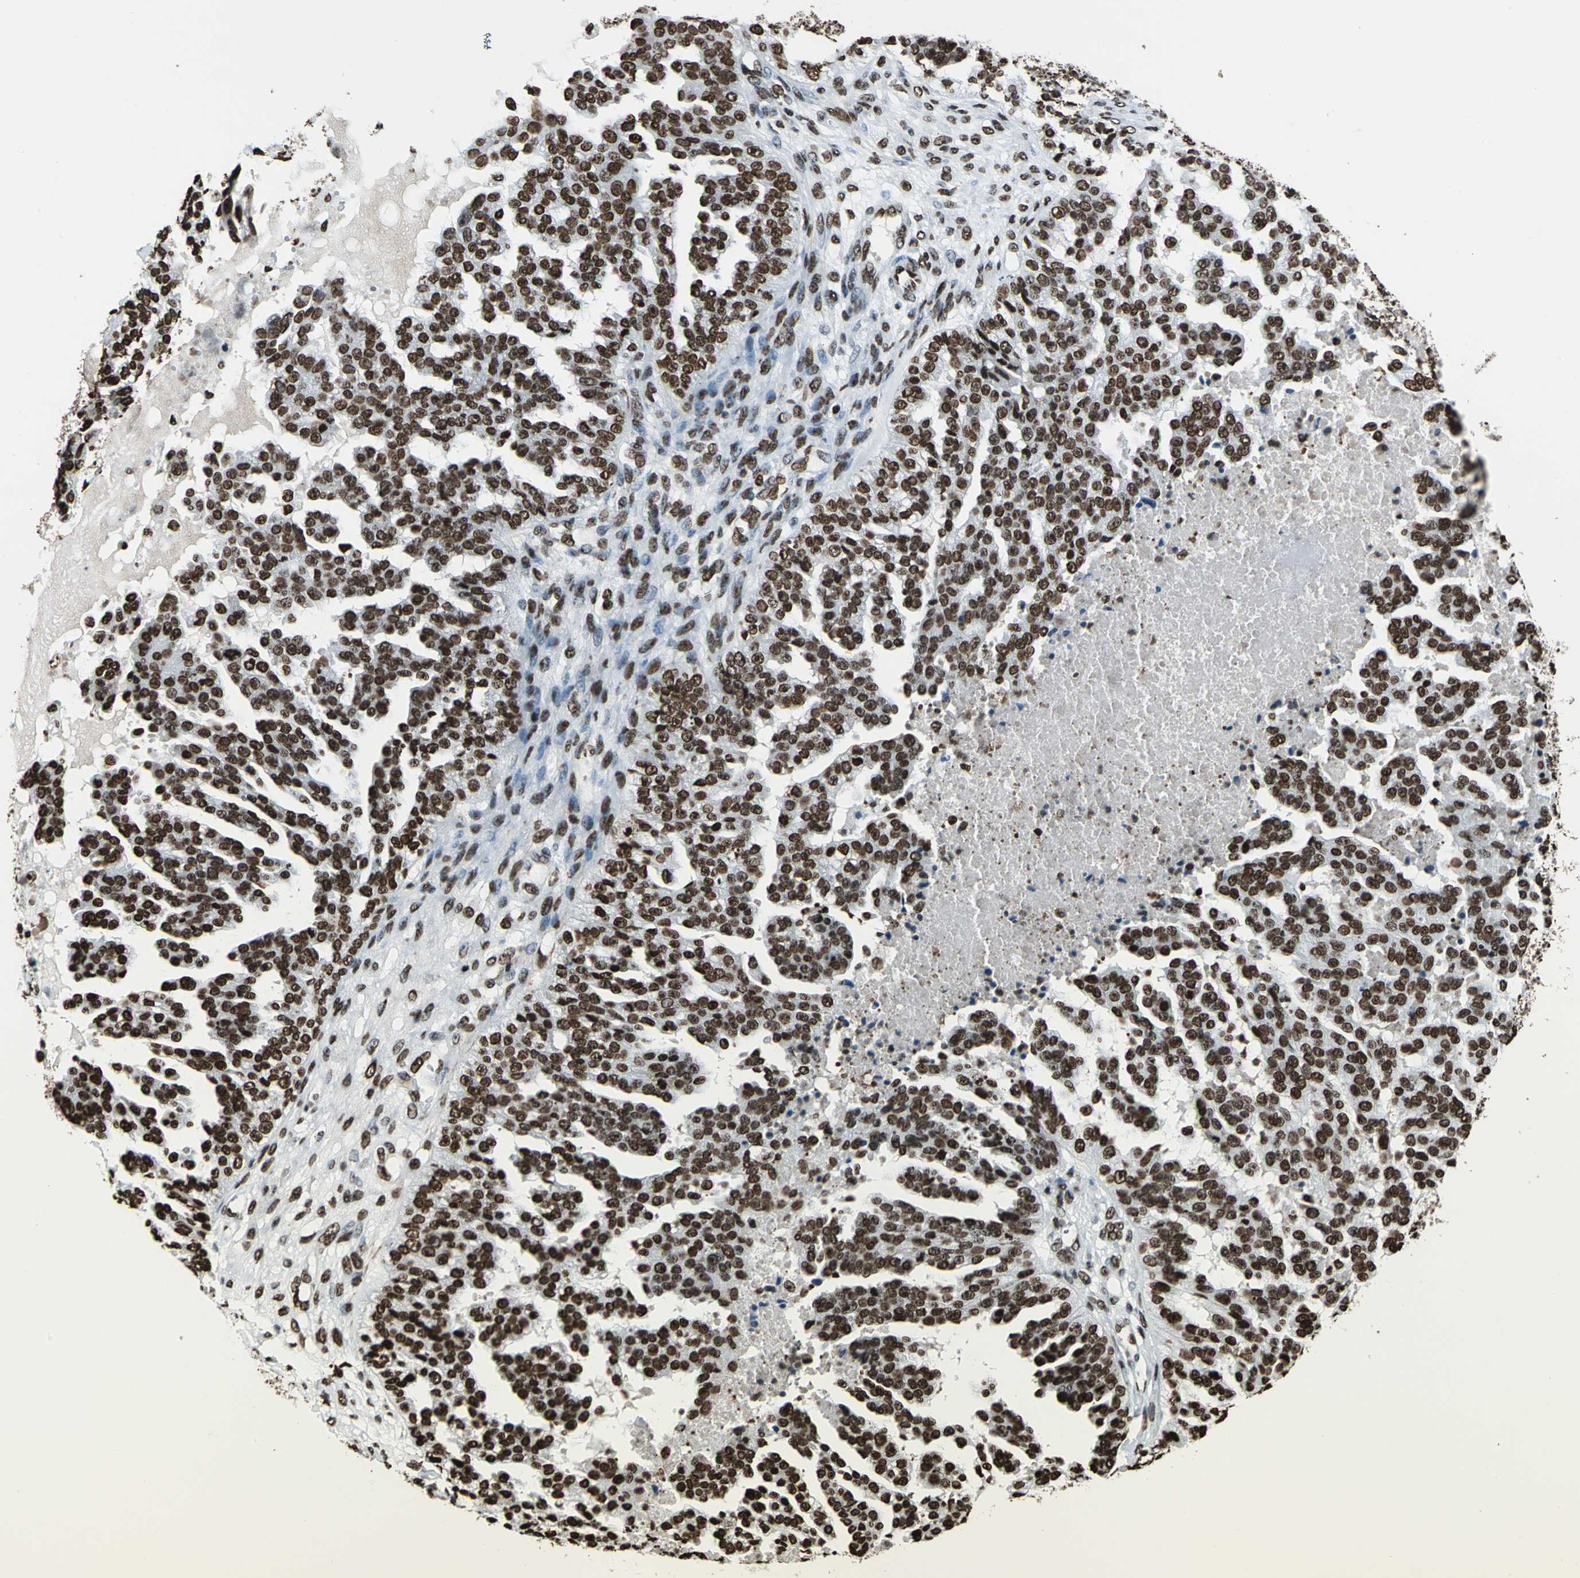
{"staining": {"intensity": "strong", "quantity": ">75%", "location": "nuclear"}, "tissue": "ovarian cancer", "cell_type": "Tumor cells", "image_type": "cancer", "snomed": [{"axis": "morphology", "description": "Carcinoma, NOS"}, {"axis": "topography", "description": "Soft tissue"}, {"axis": "topography", "description": "Ovary"}], "caption": "Approximately >75% of tumor cells in ovarian carcinoma reveal strong nuclear protein staining as visualized by brown immunohistochemical staining.", "gene": "APEX1", "patient": {"sex": "female", "age": 54}}